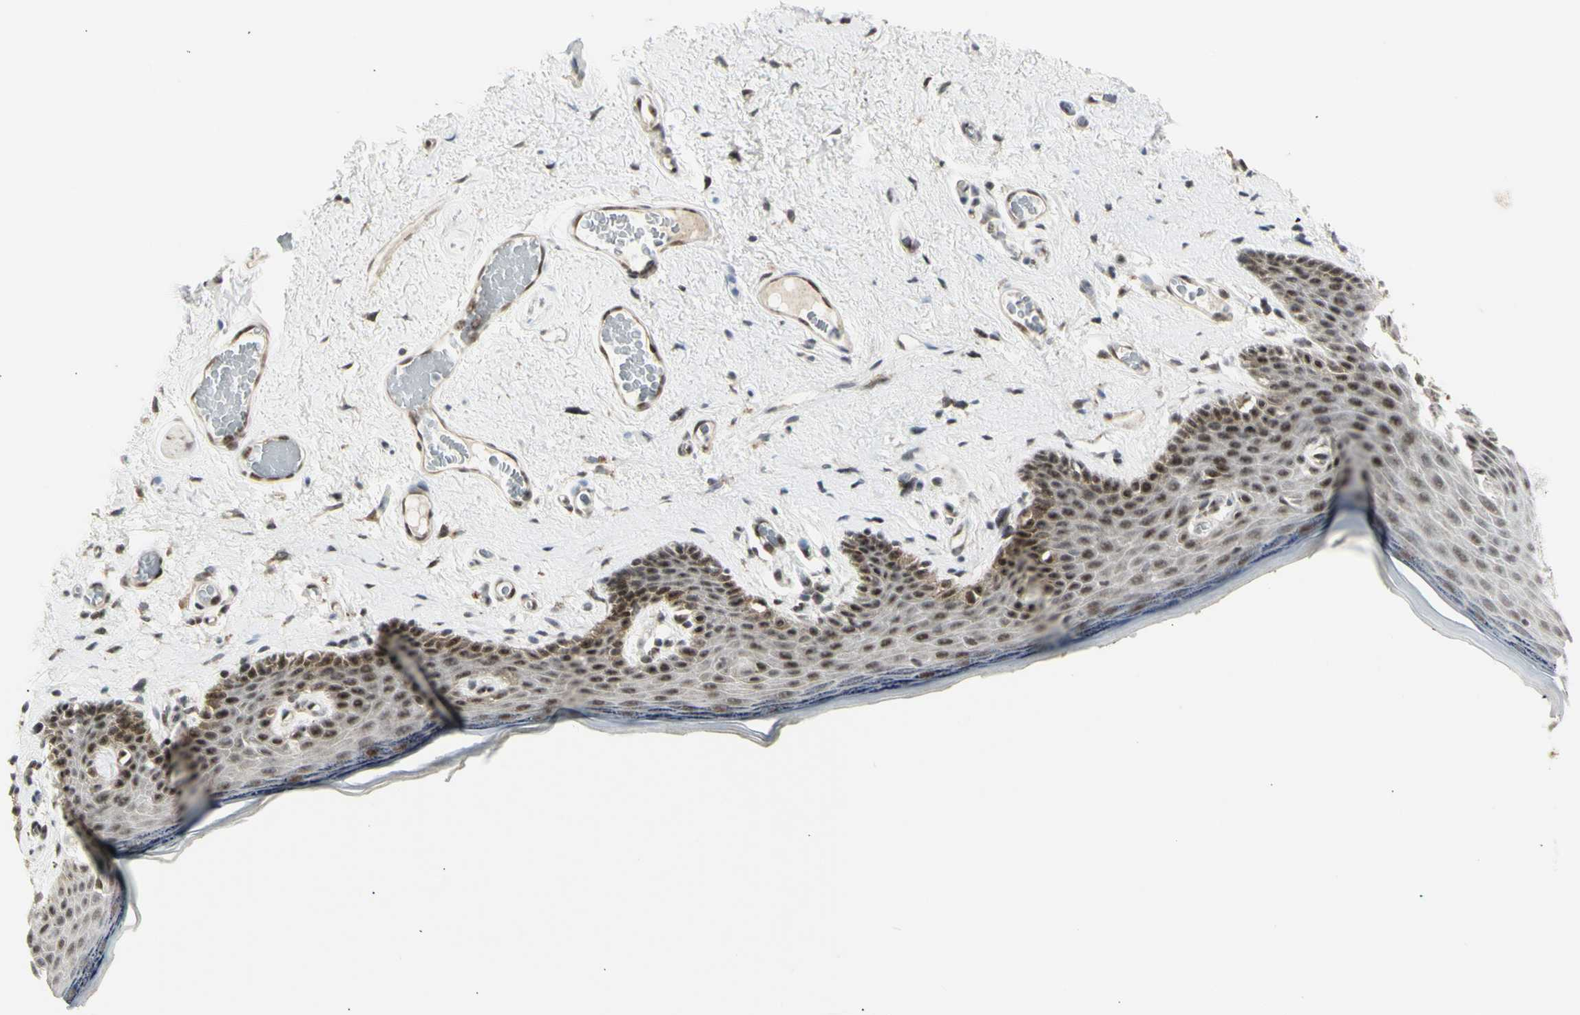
{"staining": {"intensity": "moderate", "quantity": ">75%", "location": "cytoplasmic/membranous,nuclear"}, "tissue": "skin", "cell_type": "Epidermal cells", "image_type": "normal", "snomed": [{"axis": "morphology", "description": "Normal tissue, NOS"}, {"axis": "topography", "description": "Vulva"}], "caption": "Immunohistochemistry (IHC) (DAB (3,3'-diaminobenzidine)) staining of benign human skin displays moderate cytoplasmic/membranous,nuclear protein expression in approximately >75% of epidermal cells. (DAB (3,3'-diaminobenzidine) = brown stain, brightfield microscopy at high magnification).", "gene": "DHRS7B", "patient": {"sex": "female", "age": 54}}